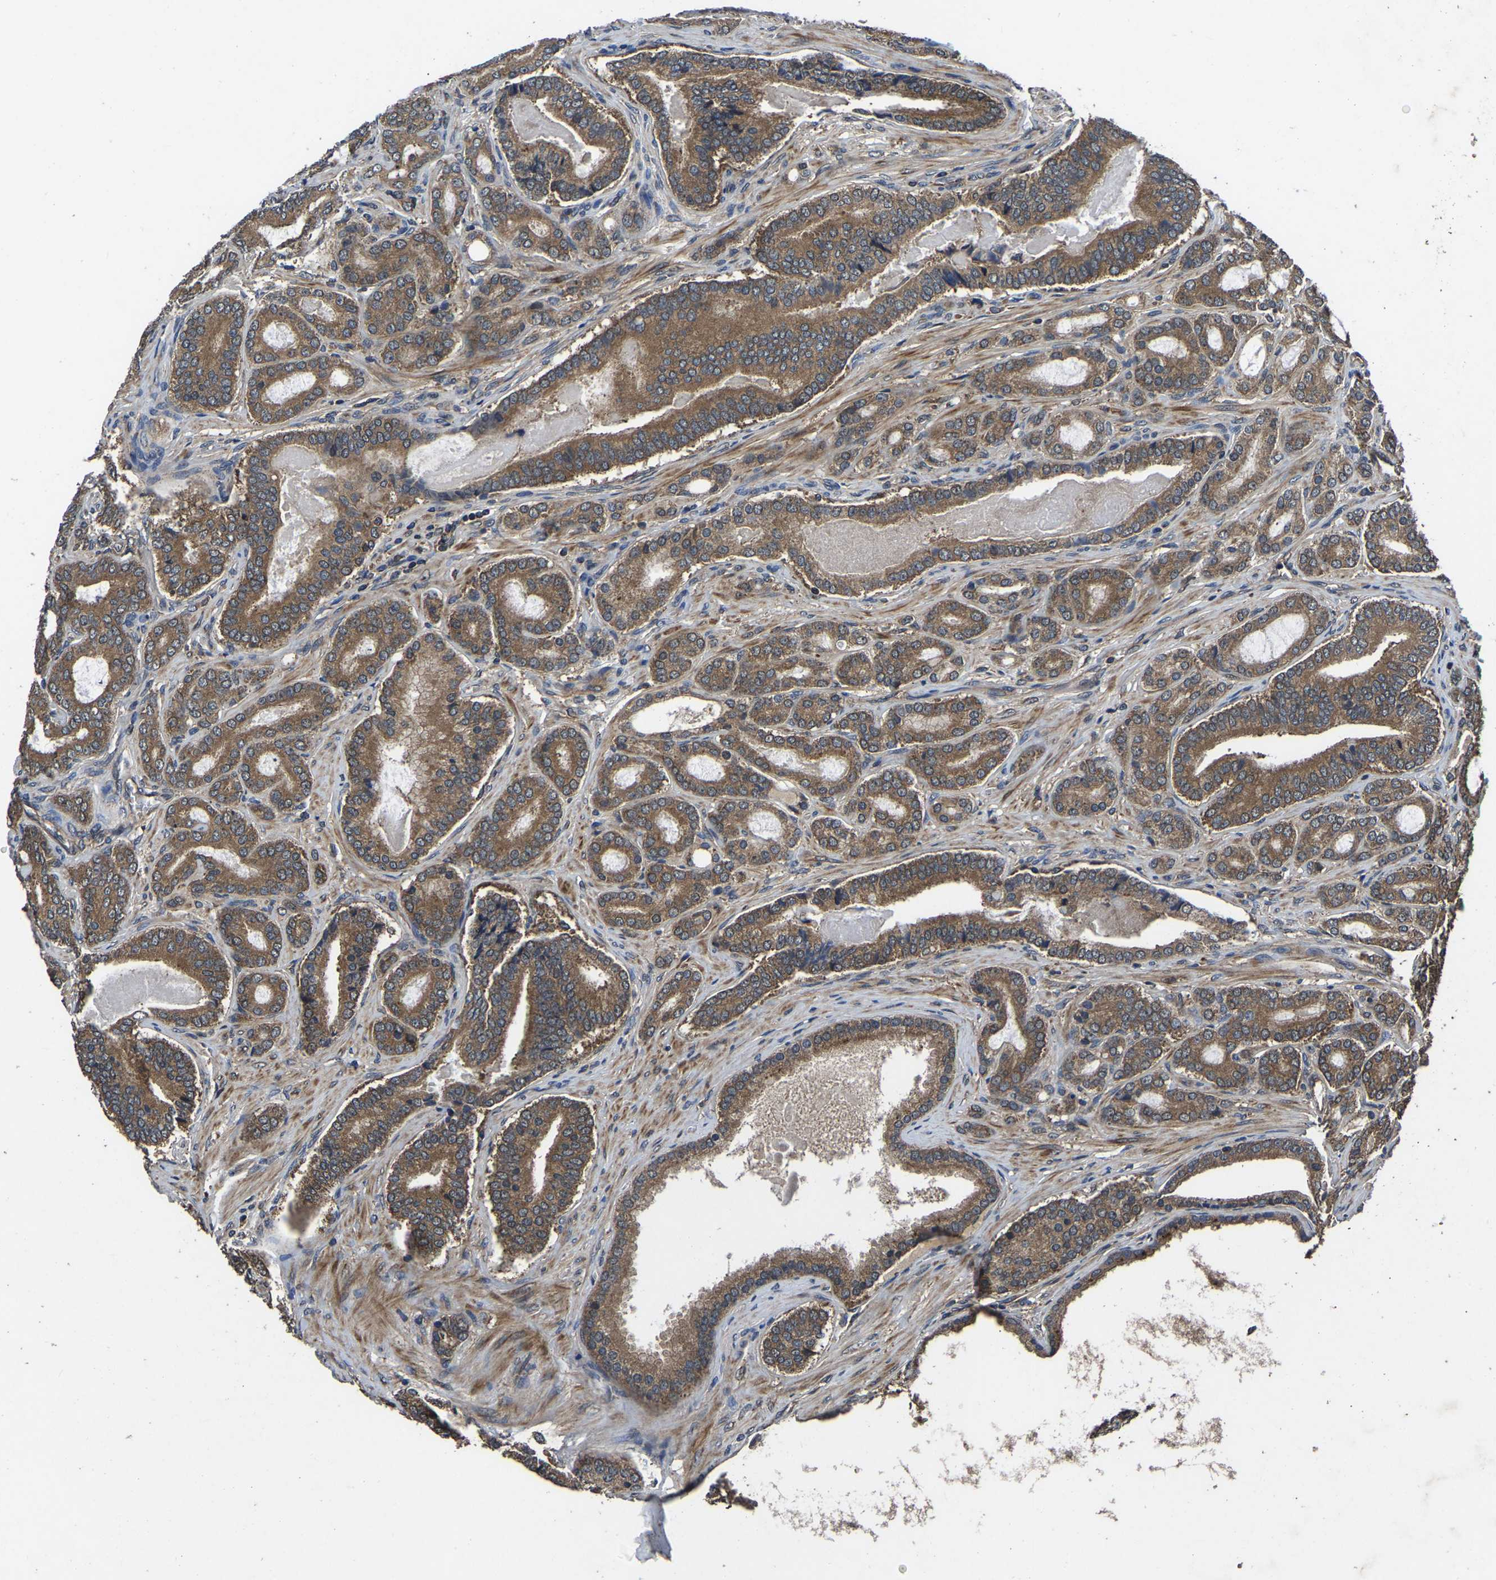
{"staining": {"intensity": "moderate", "quantity": ">75%", "location": "cytoplasmic/membranous"}, "tissue": "prostate cancer", "cell_type": "Tumor cells", "image_type": "cancer", "snomed": [{"axis": "morphology", "description": "Adenocarcinoma, High grade"}, {"axis": "topography", "description": "Prostate"}], "caption": "Protein expression analysis of human prostate cancer reveals moderate cytoplasmic/membranous staining in approximately >75% of tumor cells.", "gene": "CRYZL1", "patient": {"sex": "male", "age": 60}}